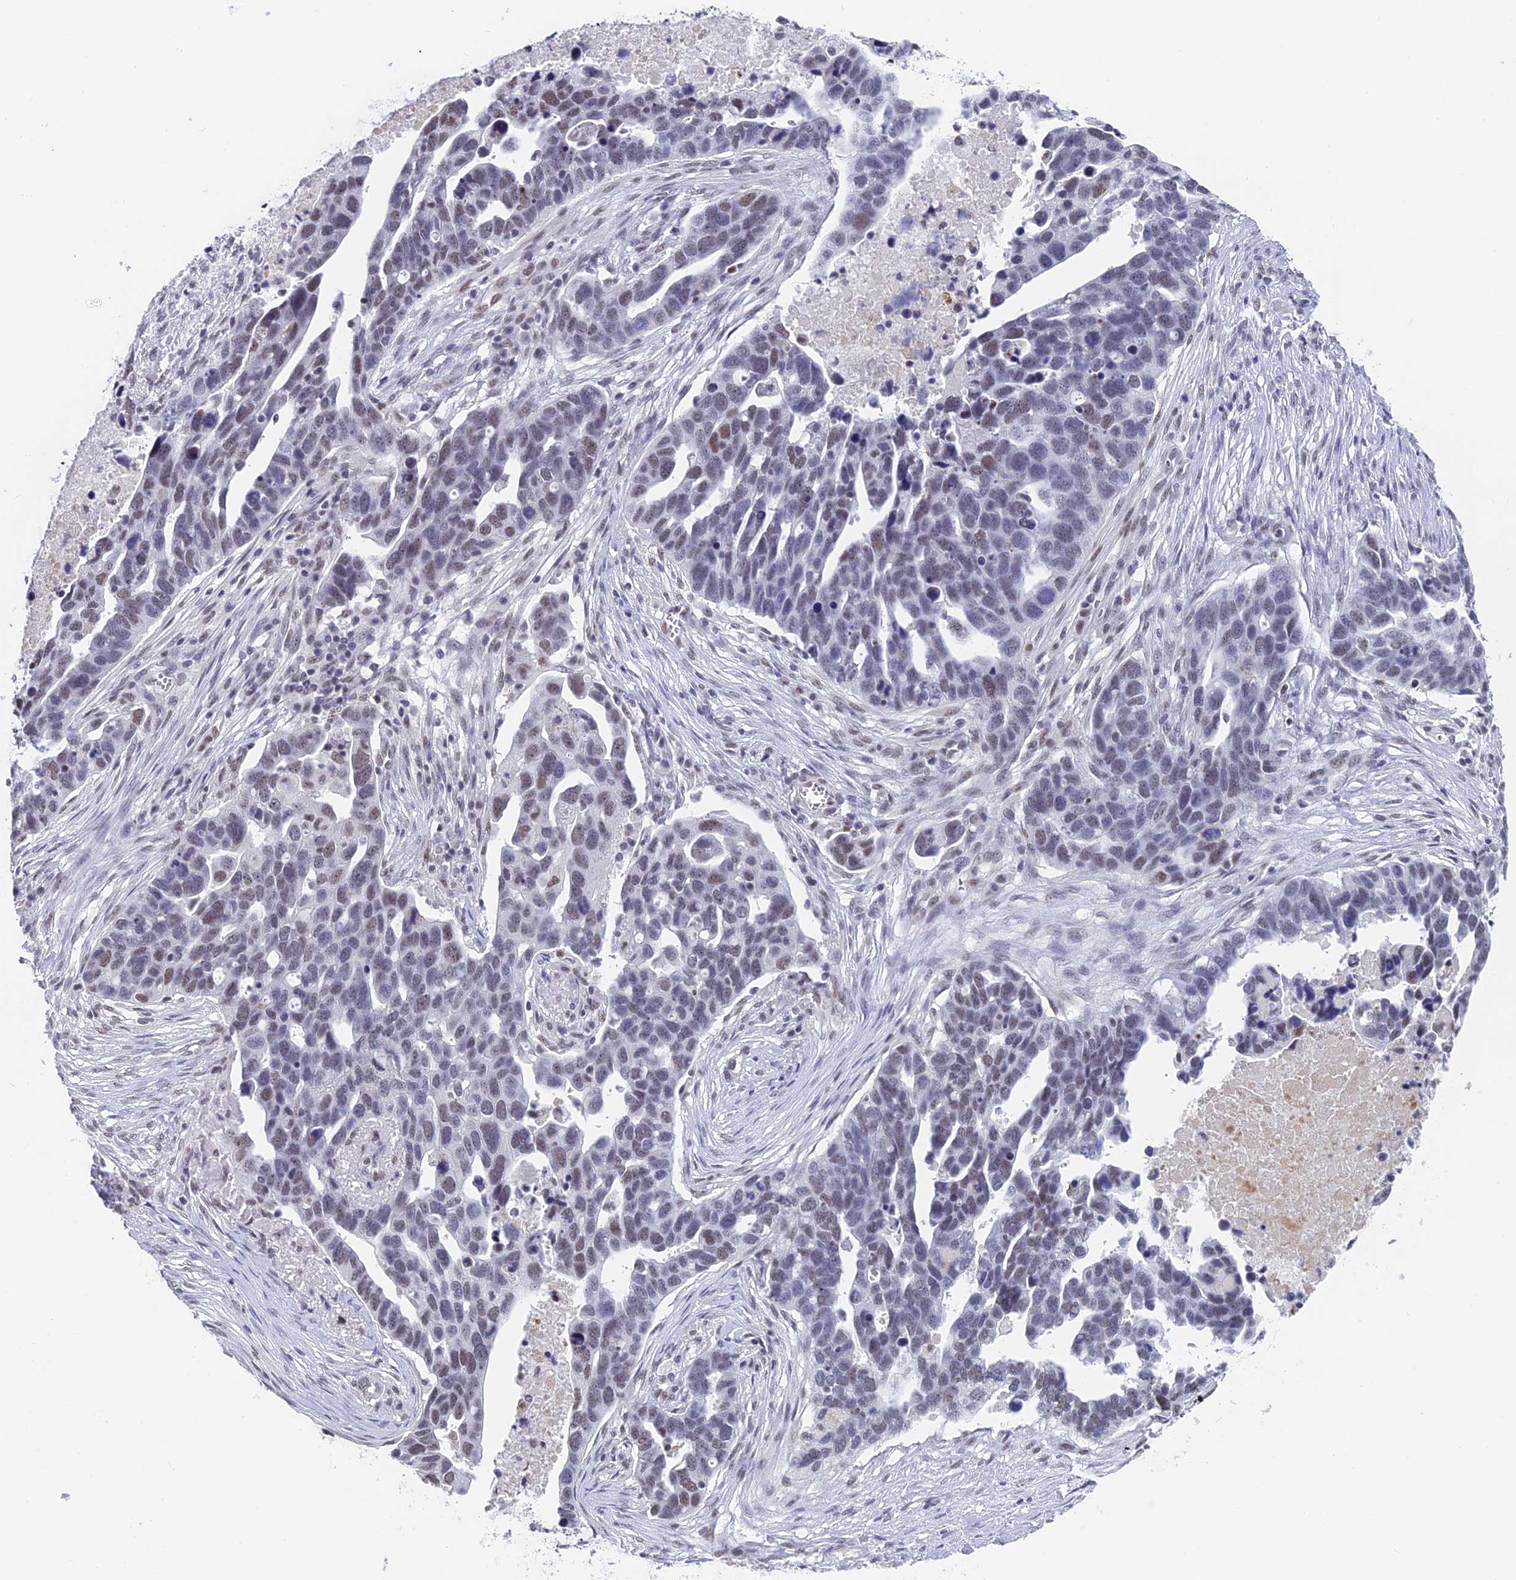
{"staining": {"intensity": "moderate", "quantity": "25%-75%", "location": "nuclear"}, "tissue": "ovarian cancer", "cell_type": "Tumor cells", "image_type": "cancer", "snomed": [{"axis": "morphology", "description": "Cystadenocarcinoma, serous, NOS"}, {"axis": "topography", "description": "Ovary"}], "caption": "There is medium levels of moderate nuclear staining in tumor cells of ovarian cancer (serous cystadenocarcinoma), as demonstrated by immunohistochemical staining (brown color).", "gene": "CD2BP2", "patient": {"sex": "female", "age": 54}}